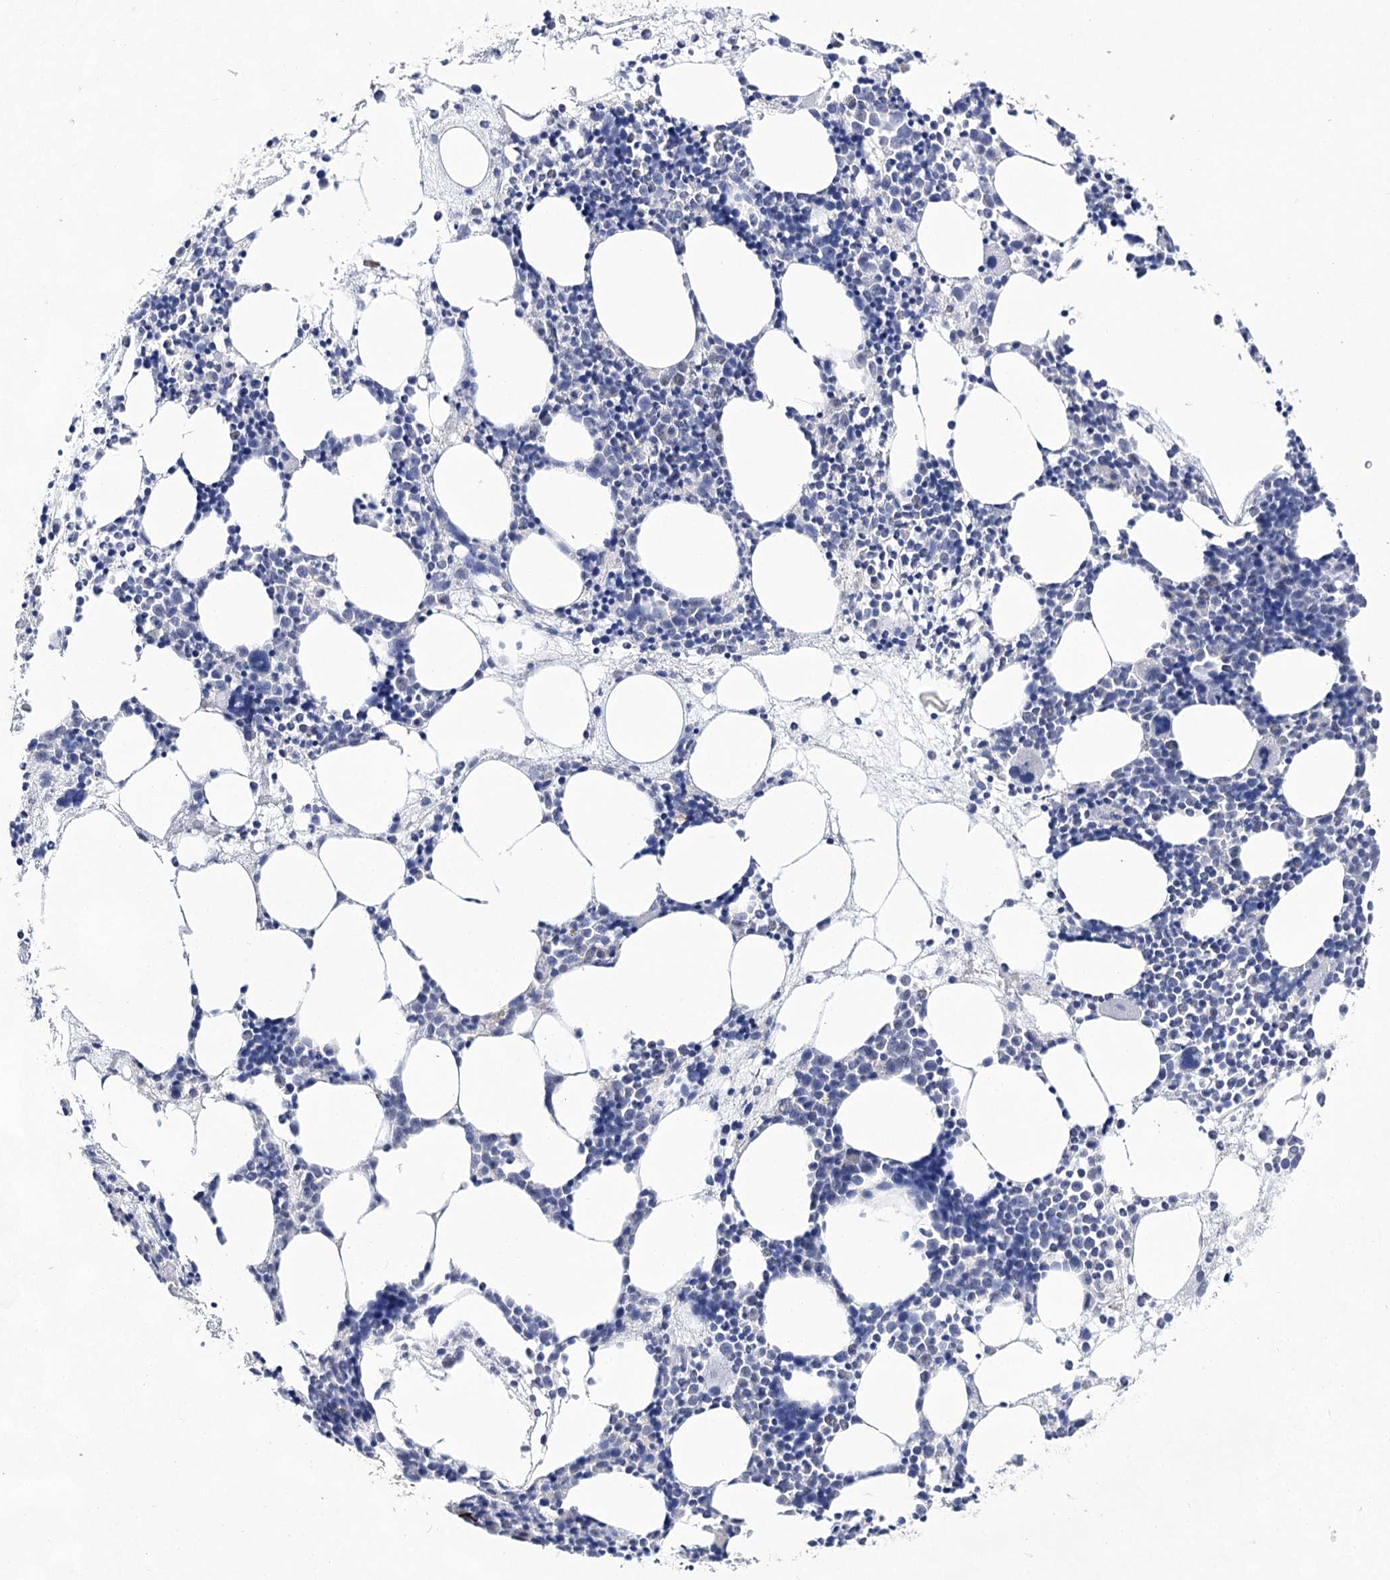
{"staining": {"intensity": "negative", "quantity": "none", "location": "none"}, "tissue": "bone marrow", "cell_type": "Hematopoietic cells", "image_type": "normal", "snomed": [{"axis": "morphology", "description": "Normal tissue, NOS"}, {"axis": "topography", "description": "Bone marrow"}], "caption": "High power microscopy histopathology image of an immunohistochemistry (IHC) histopathology image of unremarkable bone marrow, revealing no significant positivity in hematopoietic cells.", "gene": "UGDH", "patient": {"sex": "female", "age": 89}}